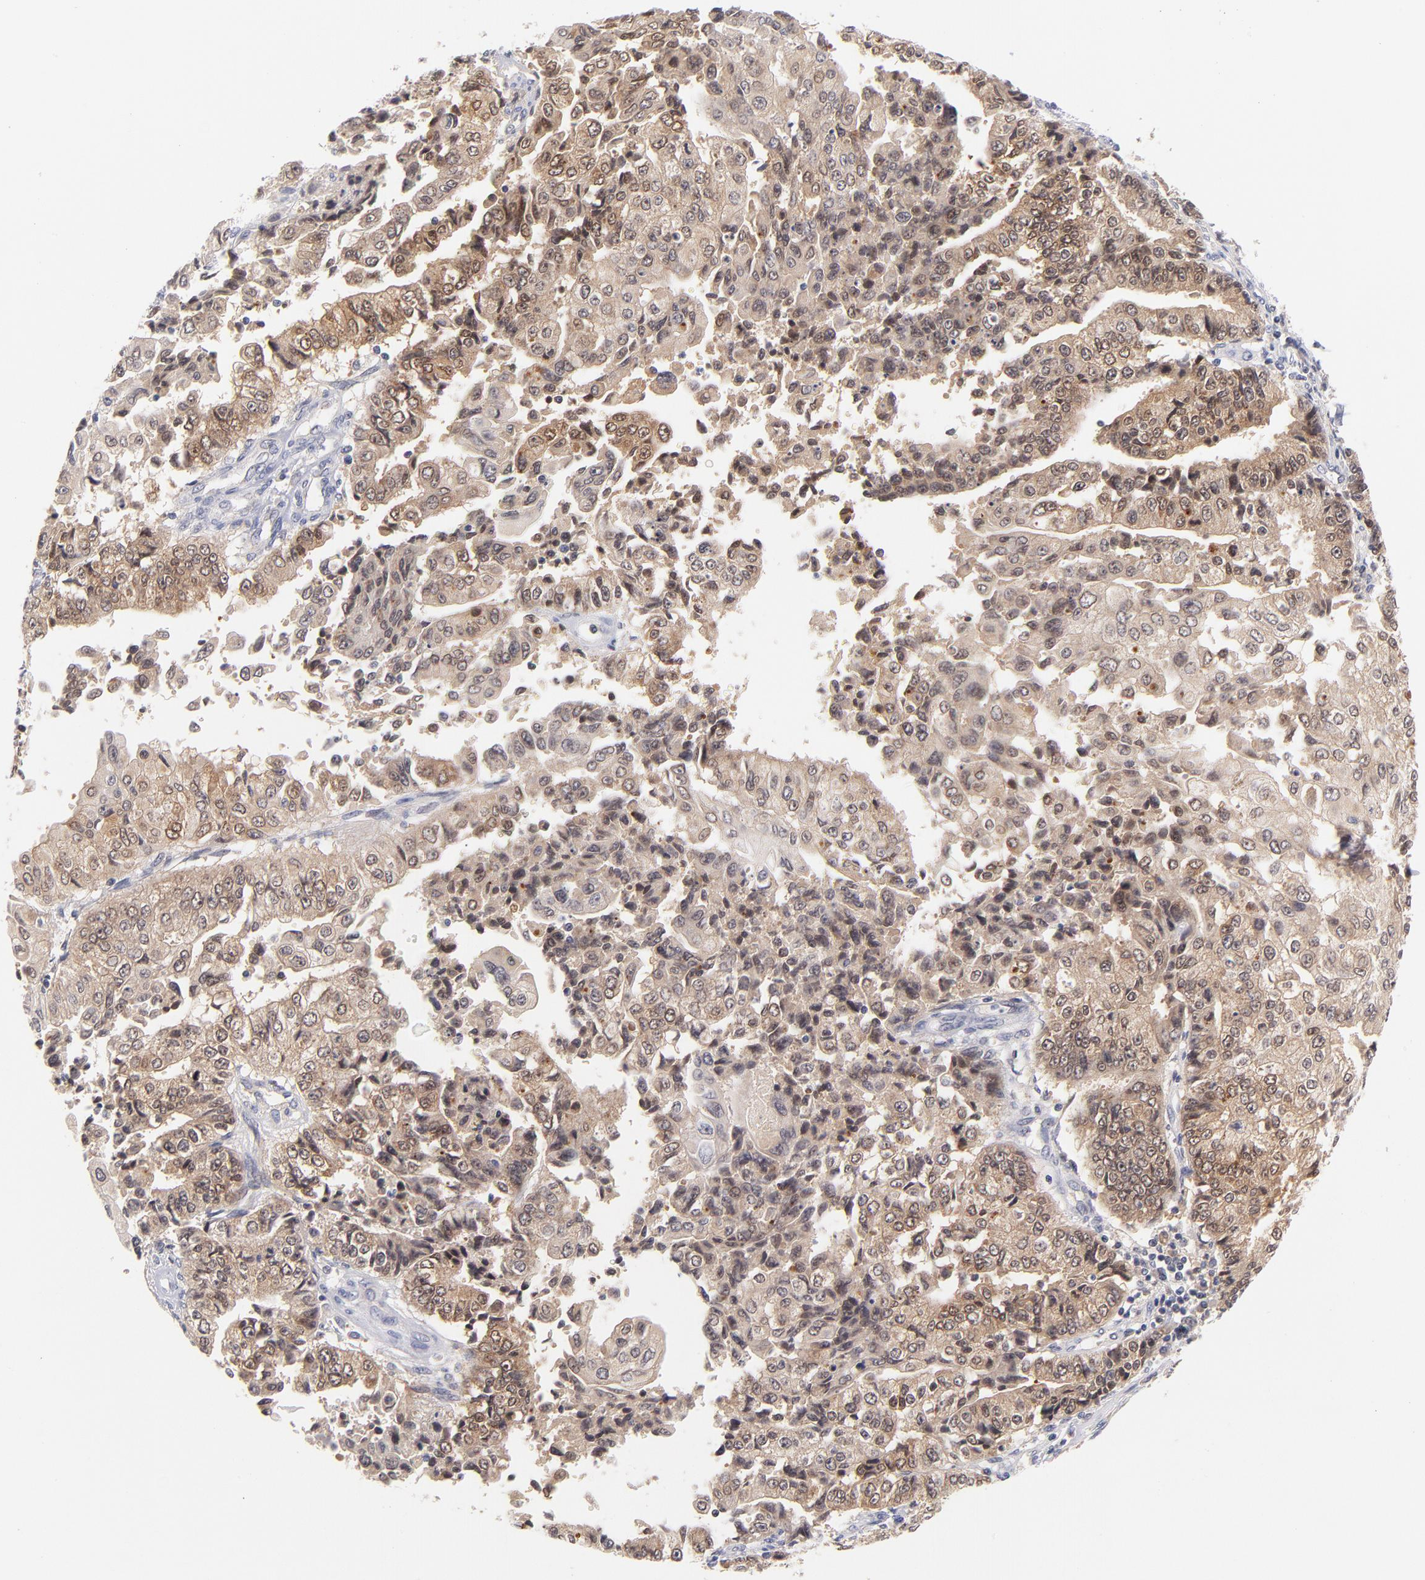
{"staining": {"intensity": "weak", "quantity": ">75%", "location": "cytoplasmic/membranous"}, "tissue": "endometrial cancer", "cell_type": "Tumor cells", "image_type": "cancer", "snomed": [{"axis": "morphology", "description": "Adenocarcinoma, NOS"}, {"axis": "topography", "description": "Endometrium"}], "caption": "Immunohistochemistry (IHC) (DAB (3,3'-diaminobenzidine)) staining of endometrial cancer reveals weak cytoplasmic/membranous protein expression in about >75% of tumor cells.", "gene": "CASP6", "patient": {"sex": "female", "age": 75}}